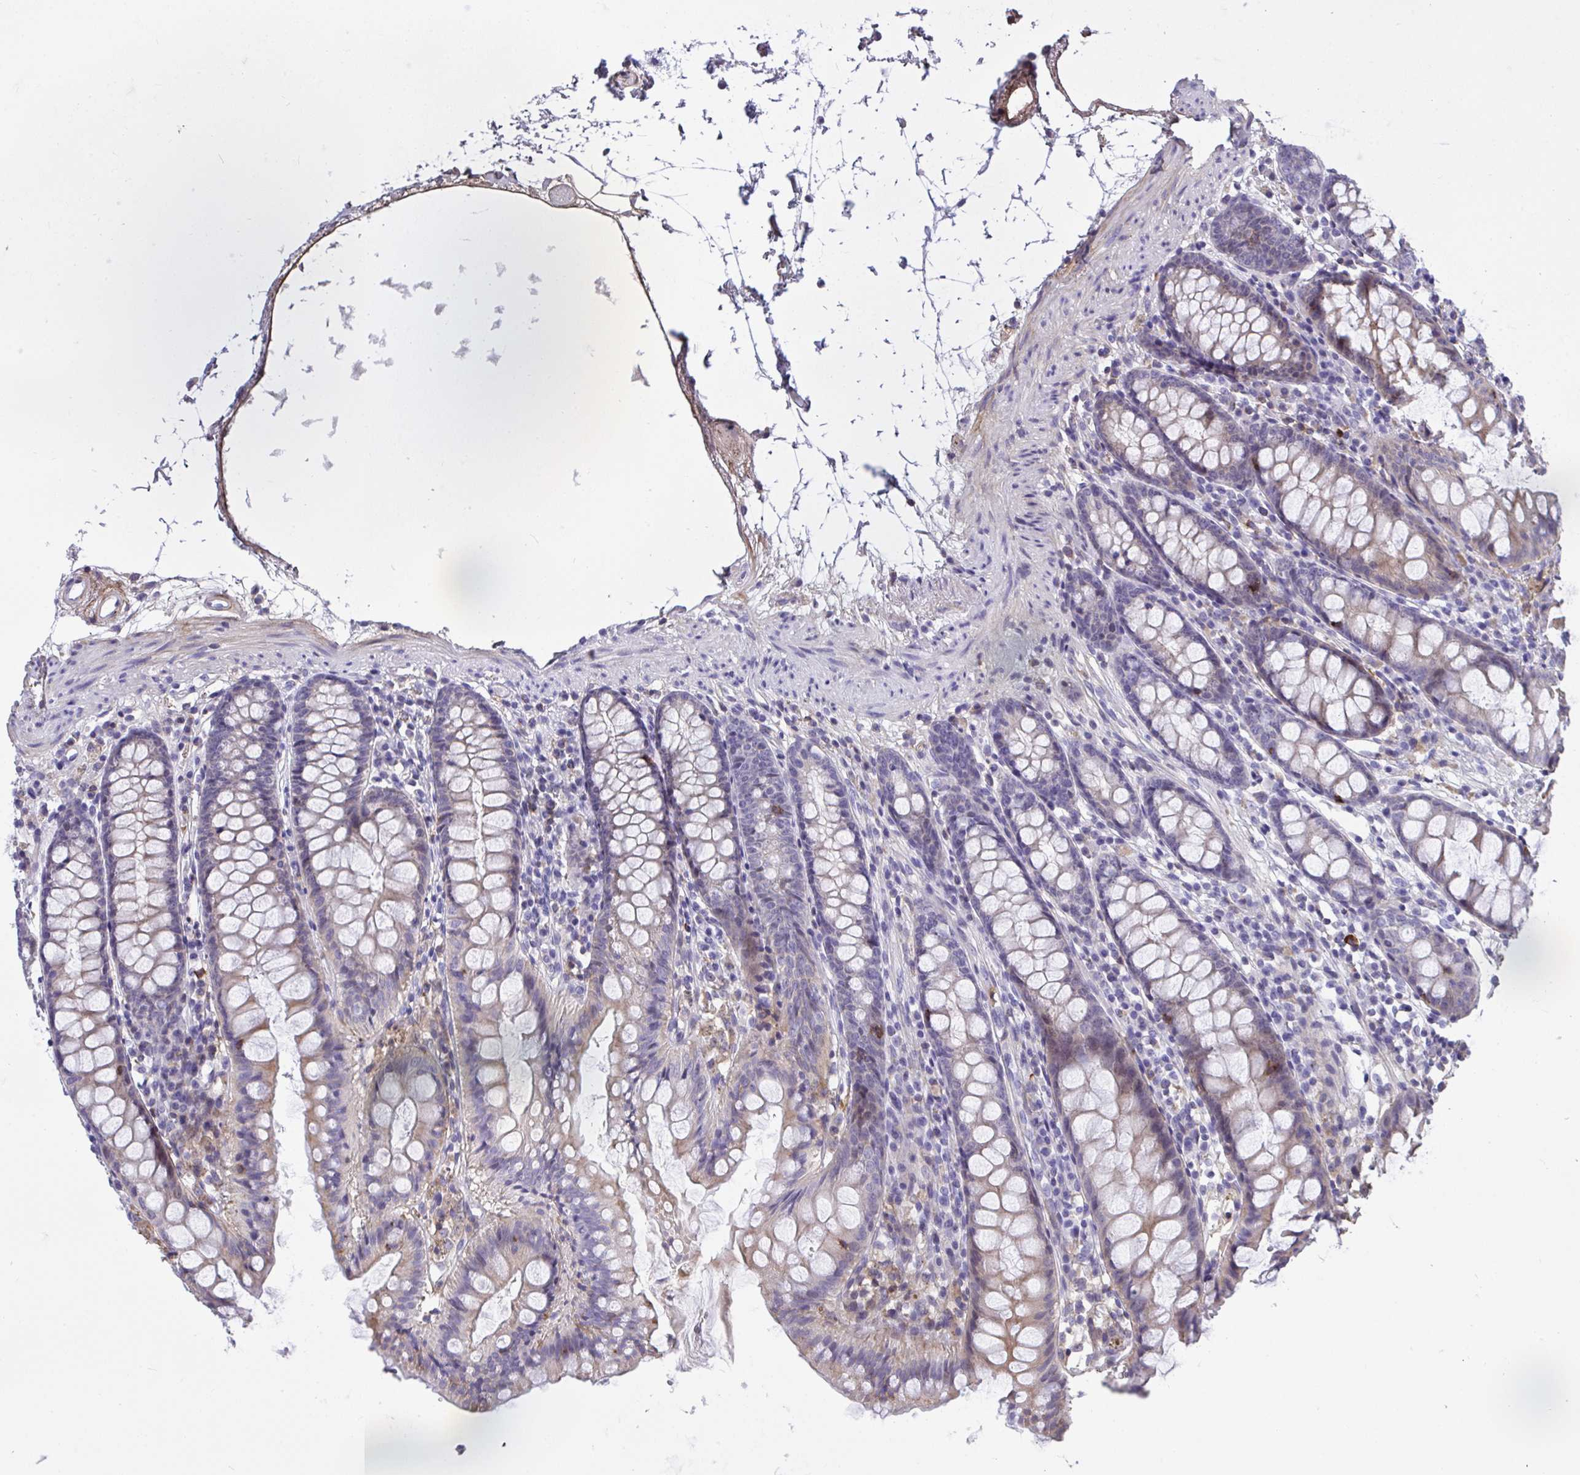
{"staining": {"intensity": "moderate", "quantity": ">75%", "location": "cytoplasmic/membranous"}, "tissue": "colon", "cell_type": "Endothelial cells", "image_type": "normal", "snomed": [{"axis": "morphology", "description": "Normal tissue, NOS"}, {"axis": "topography", "description": "Colon"}], "caption": "Colon stained for a protein (brown) reveals moderate cytoplasmic/membranous positive positivity in approximately >75% of endothelial cells.", "gene": "AP5M1", "patient": {"sex": "female", "age": 84}}